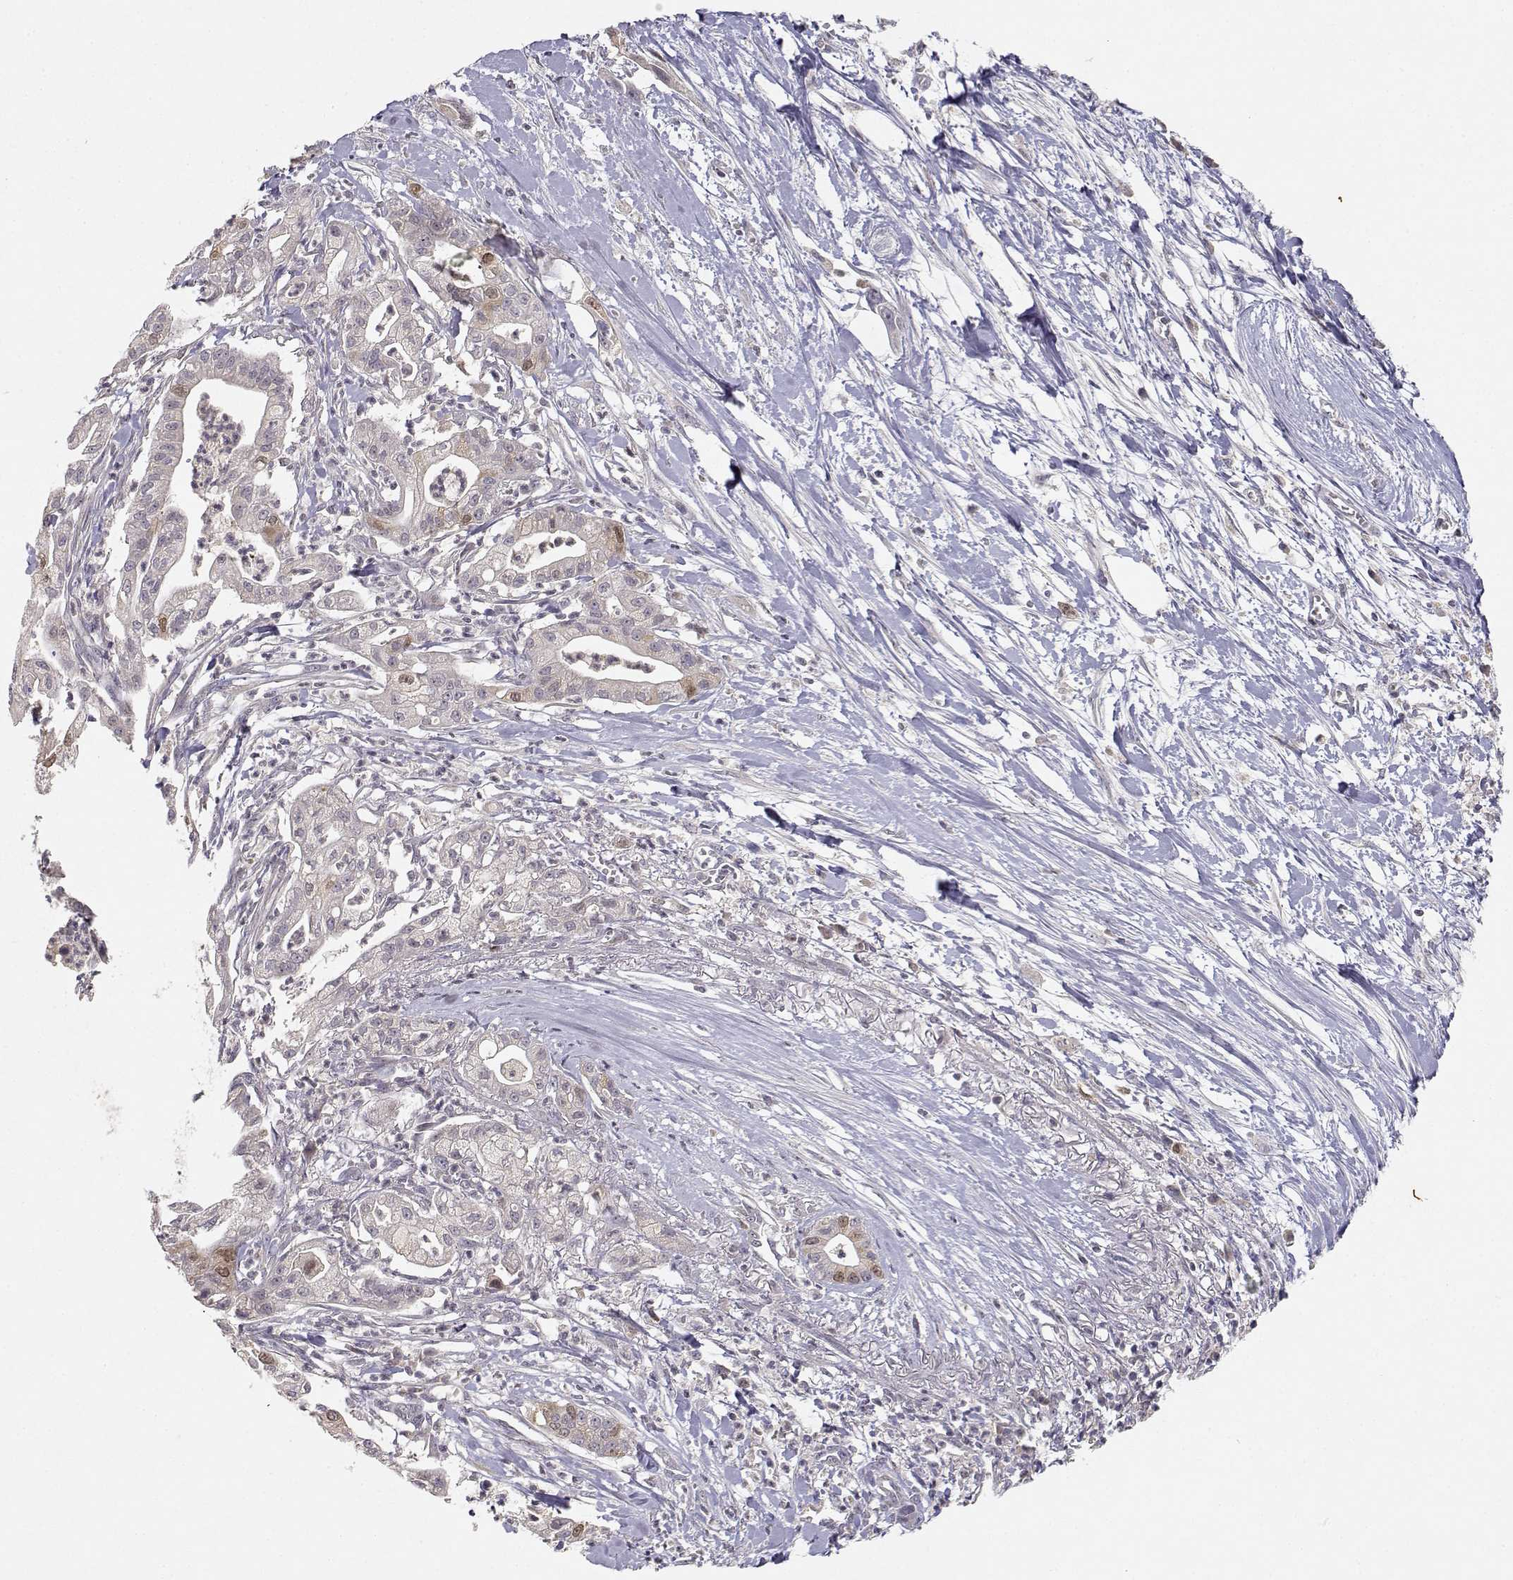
{"staining": {"intensity": "moderate", "quantity": "<25%", "location": "nuclear"}, "tissue": "pancreatic cancer", "cell_type": "Tumor cells", "image_type": "cancer", "snomed": [{"axis": "morphology", "description": "Normal tissue, NOS"}, {"axis": "morphology", "description": "Adenocarcinoma, NOS"}, {"axis": "topography", "description": "Lymph node"}, {"axis": "topography", "description": "Pancreas"}], "caption": "High-power microscopy captured an immunohistochemistry (IHC) photomicrograph of pancreatic adenocarcinoma, revealing moderate nuclear positivity in approximately <25% of tumor cells. The staining was performed using DAB (3,3'-diaminobenzidine), with brown indicating positive protein expression. Nuclei are stained blue with hematoxylin.", "gene": "RAD51", "patient": {"sex": "female", "age": 58}}